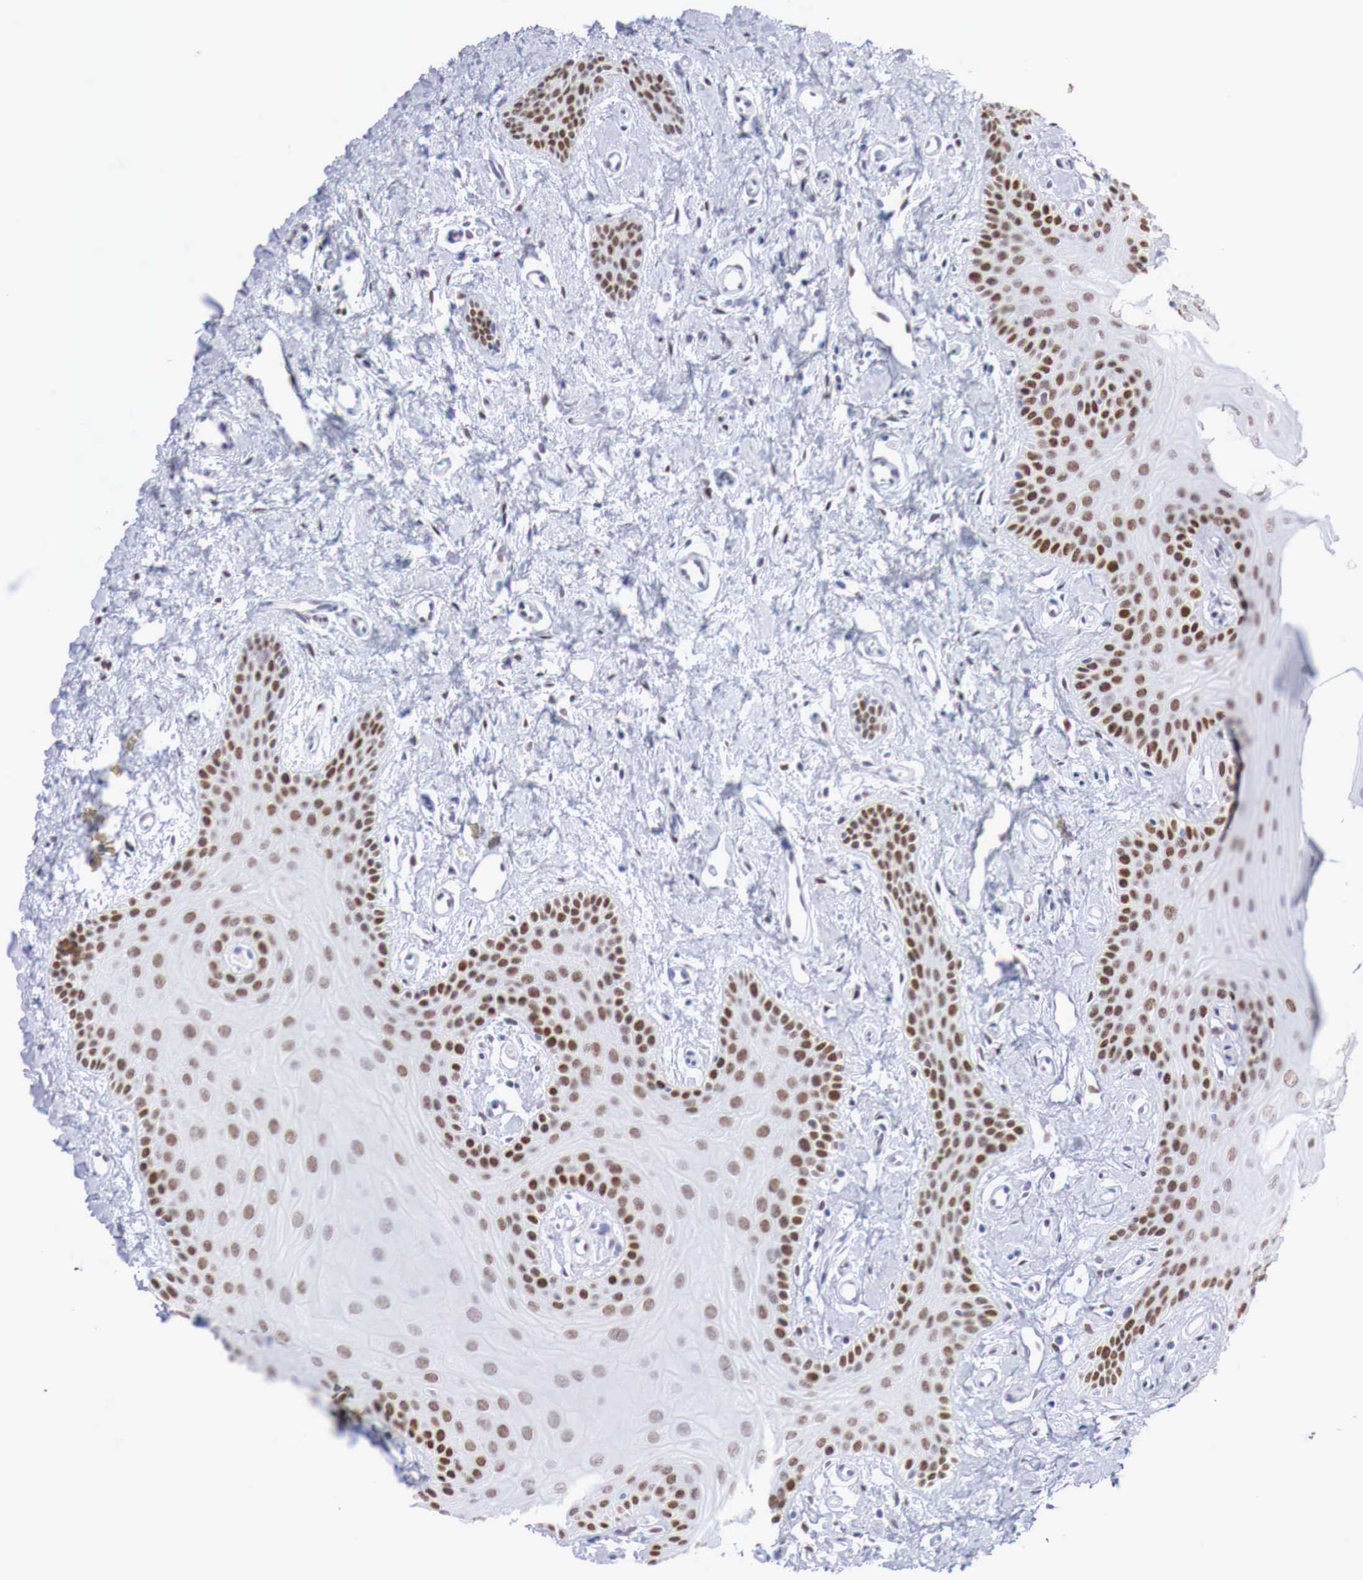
{"staining": {"intensity": "moderate", "quantity": "25%-75%", "location": "nuclear"}, "tissue": "oral mucosa", "cell_type": "Squamous epithelial cells", "image_type": "normal", "snomed": [{"axis": "morphology", "description": "Normal tissue, NOS"}, {"axis": "topography", "description": "Oral tissue"}], "caption": "Immunohistochemistry (IHC) of benign human oral mucosa shows medium levels of moderate nuclear positivity in approximately 25%-75% of squamous epithelial cells. The staining was performed using DAB (3,3'-diaminobenzidine), with brown indicating positive protein expression. Nuclei are stained blue with hematoxylin.", "gene": "FOXP2", "patient": {"sex": "male", "age": 14}}